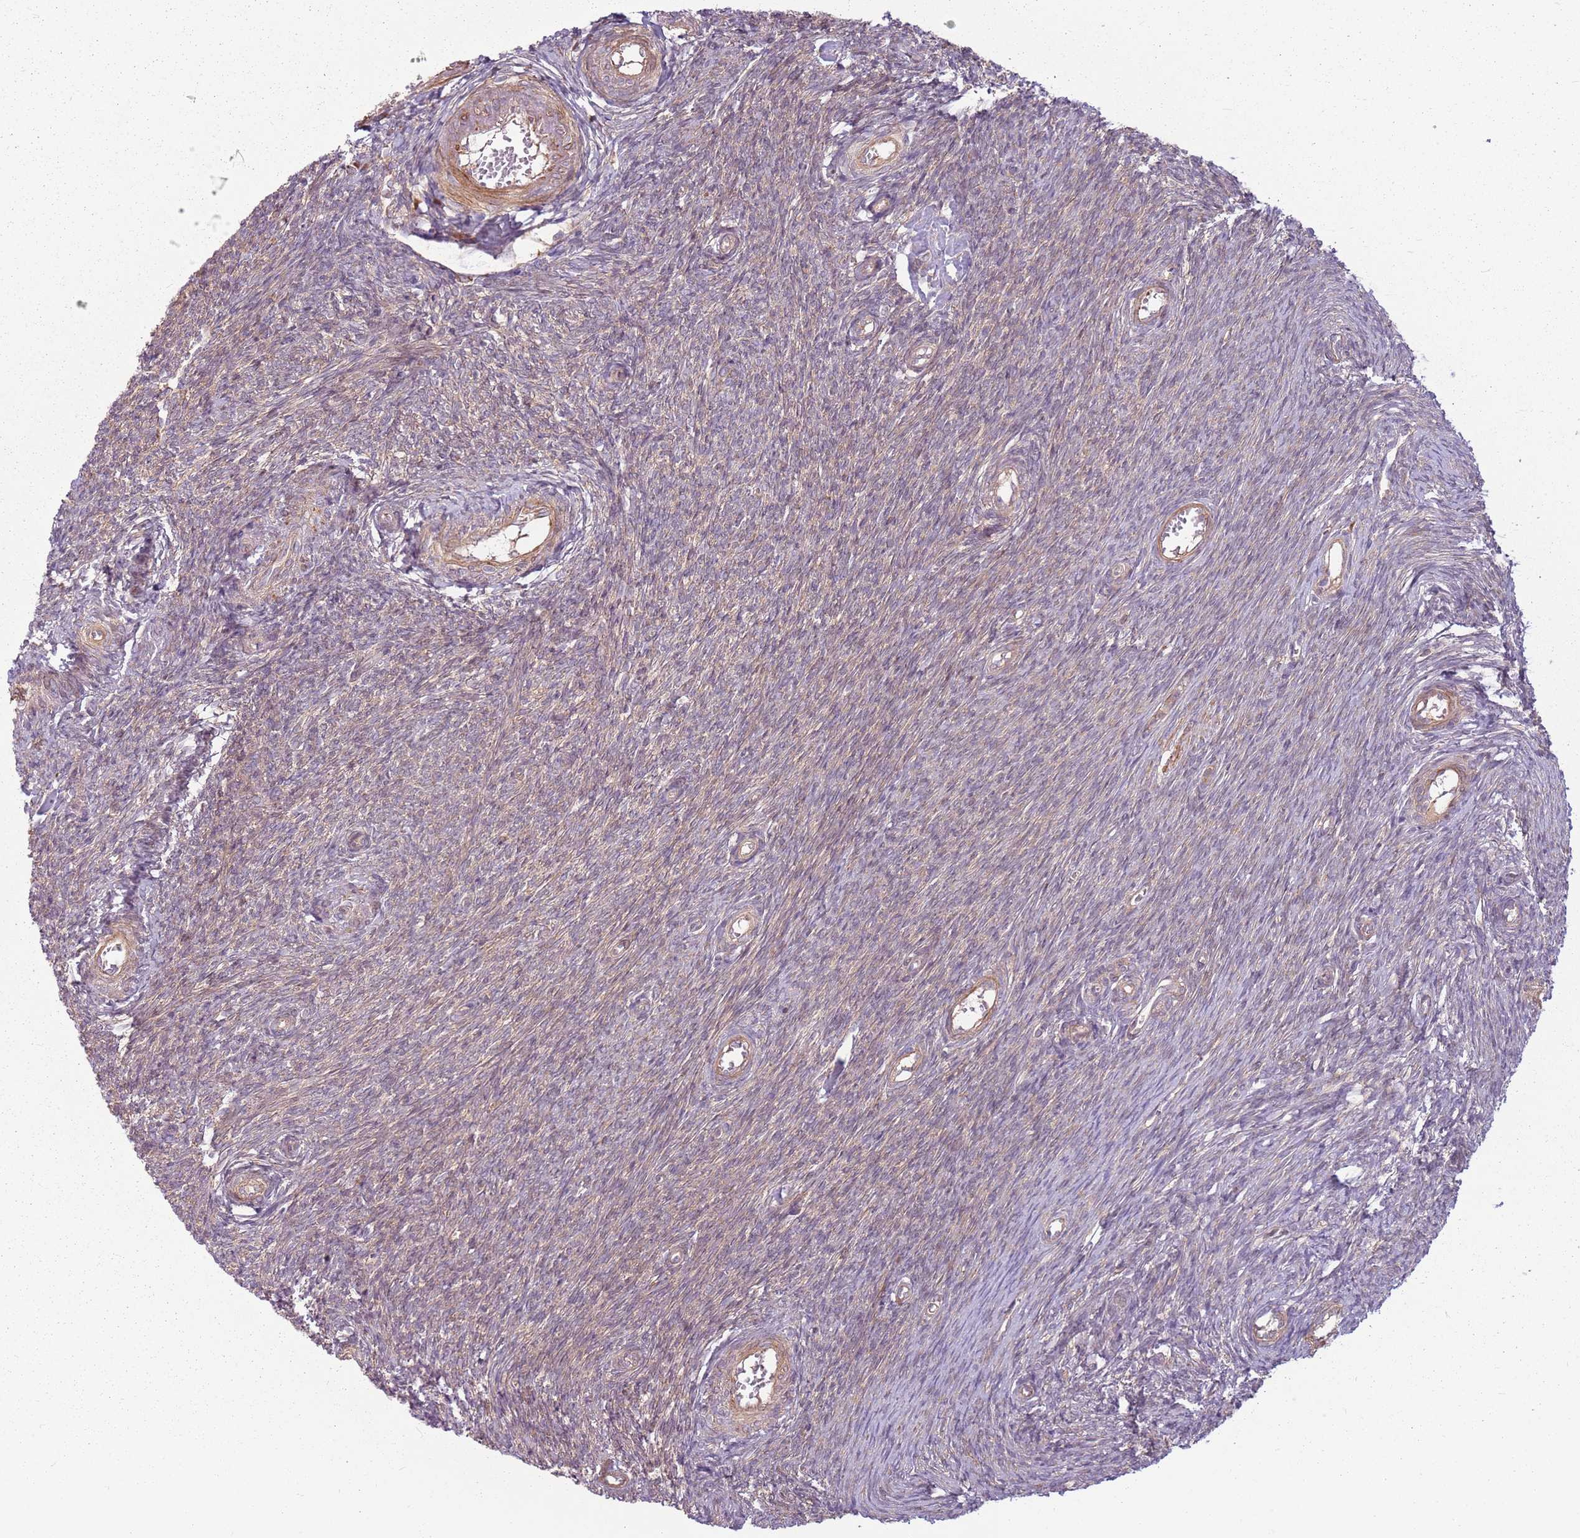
{"staining": {"intensity": "weak", "quantity": "<25%", "location": "cytoplasmic/membranous"}, "tissue": "ovary", "cell_type": "Ovarian stroma cells", "image_type": "normal", "snomed": [{"axis": "morphology", "description": "Normal tissue, NOS"}, {"axis": "topography", "description": "Ovary"}], "caption": "Immunohistochemistry image of normal human ovary stained for a protein (brown), which reveals no expression in ovarian stroma cells.", "gene": "RPL21", "patient": {"sex": "female", "age": 44}}